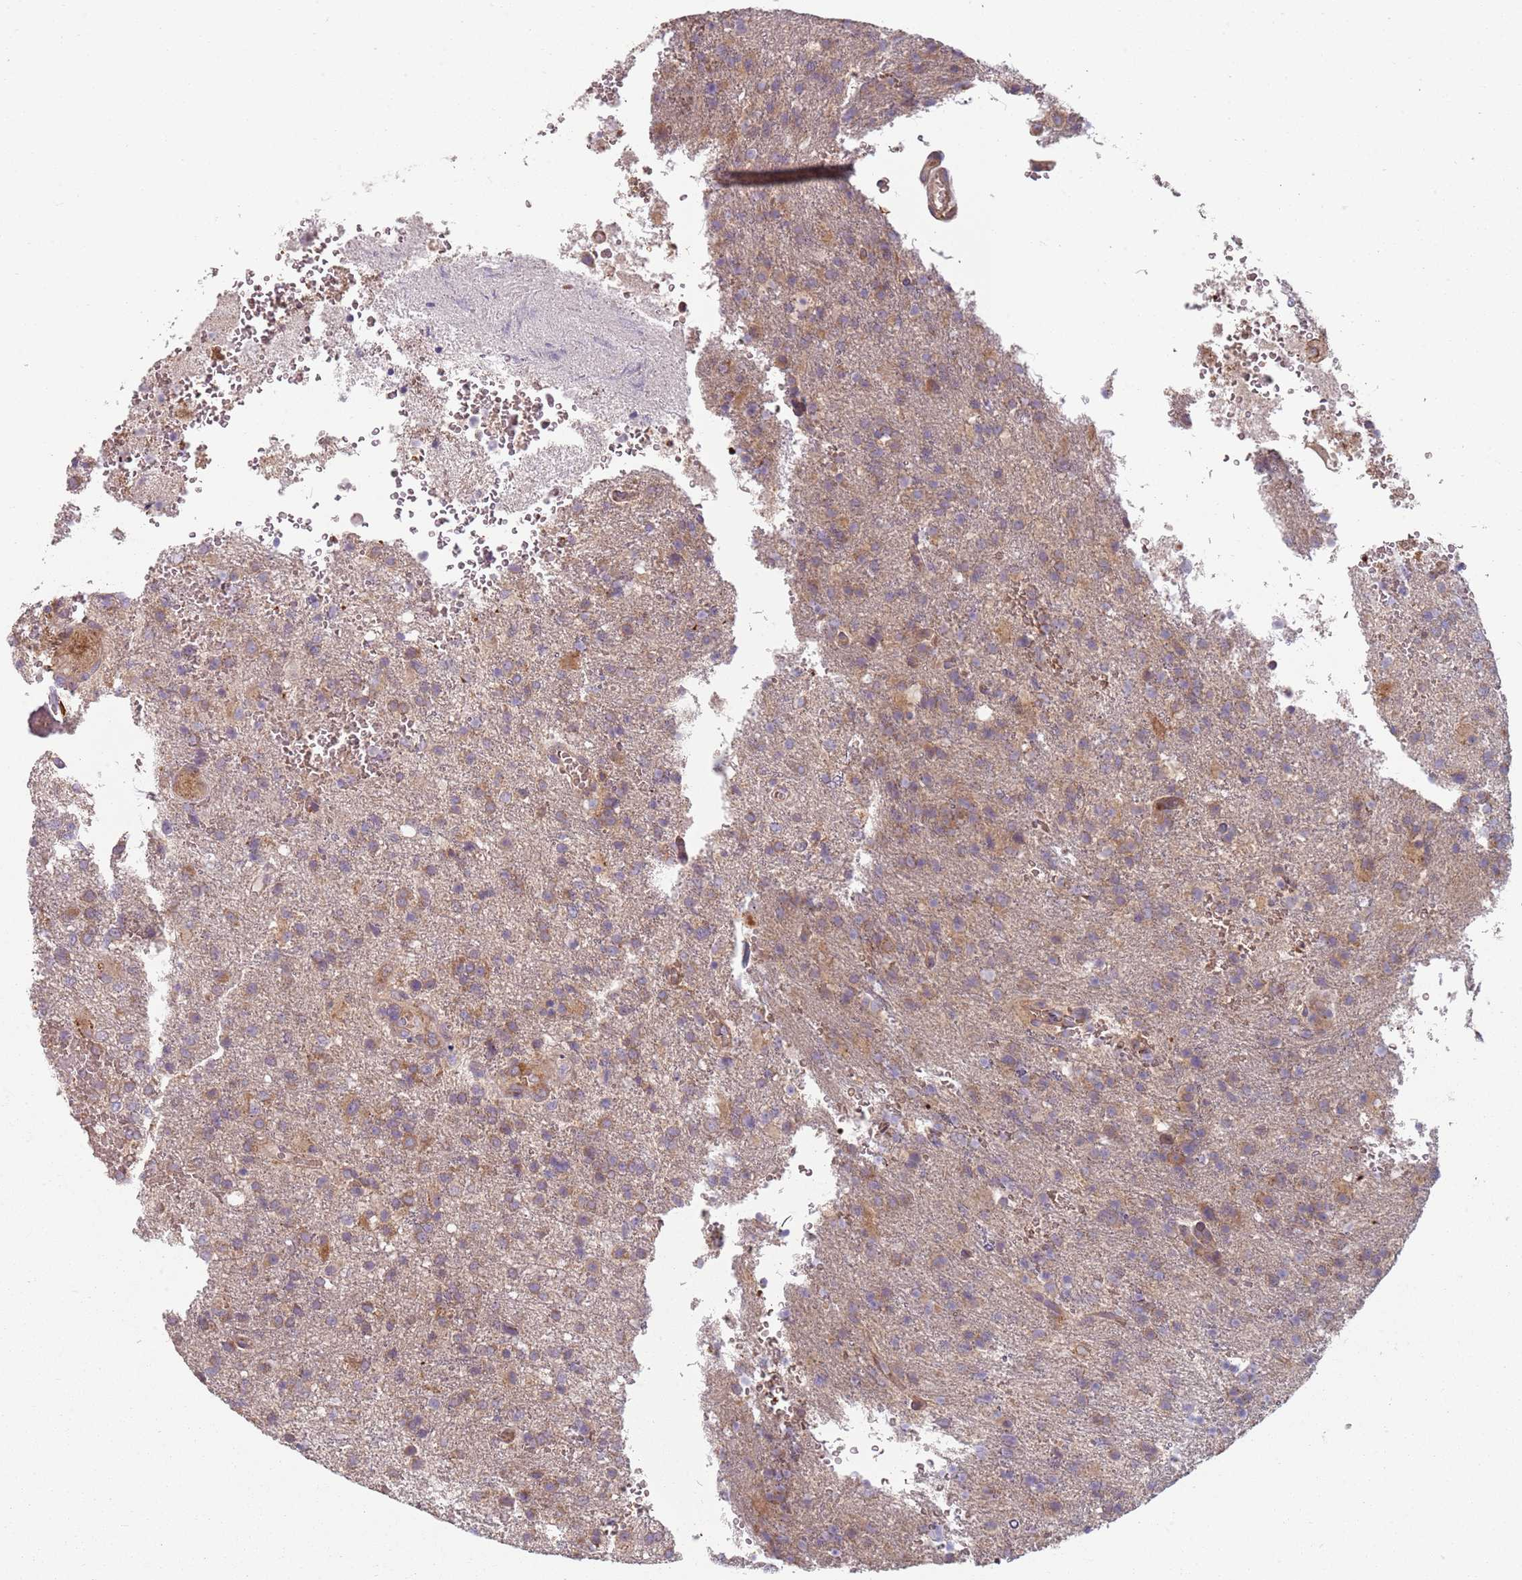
{"staining": {"intensity": "weak", "quantity": "25%-75%", "location": "cytoplasmic/membranous"}, "tissue": "glioma", "cell_type": "Tumor cells", "image_type": "cancer", "snomed": [{"axis": "morphology", "description": "Glioma, malignant, High grade"}, {"axis": "topography", "description": "Brain"}], "caption": "Tumor cells exhibit weak cytoplasmic/membranous staining in approximately 25%-75% of cells in glioma. The protein of interest is shown in brown color, while the nuclei are stained blue.", "gene": "SPATA2", "patient": {"sex": "female", "age": 74}}